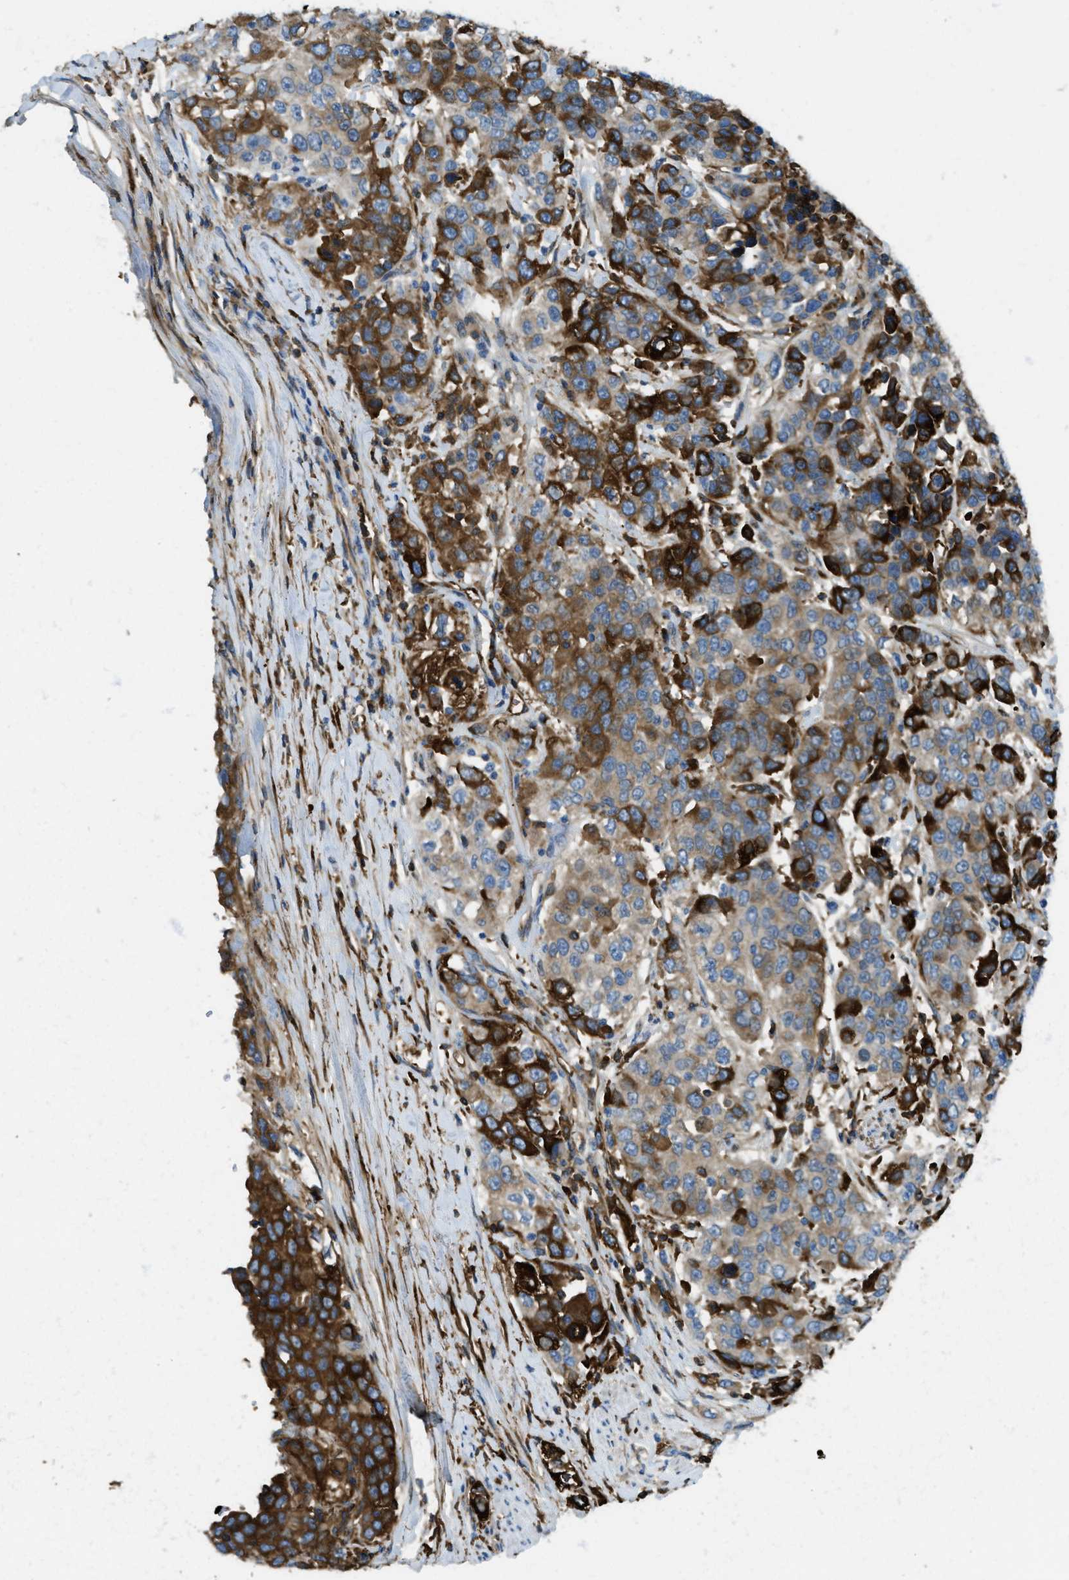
{"staining": {"intensity": "strong", "quantity": ">75%", "location": "cytoplasmic/membranous"}, "tissue": "urothelial cancer", "cell_type": "Tumor cells", "image_type": "cancer", "snomed": [{"axis": "morphology", "description": "Urothelial carcinoma, High grade"}, {"axis": "topography", "description": "Urinary bladder"}], "caption": "Urothelial carcinoma (high-grade) stained for a protein (brown) reveals strong cytoplasmic/membranous positive expression in approximately >75% of tumor cells.", "gene": "TRIM59", "patient": {"sex": "female", "age": 80}}